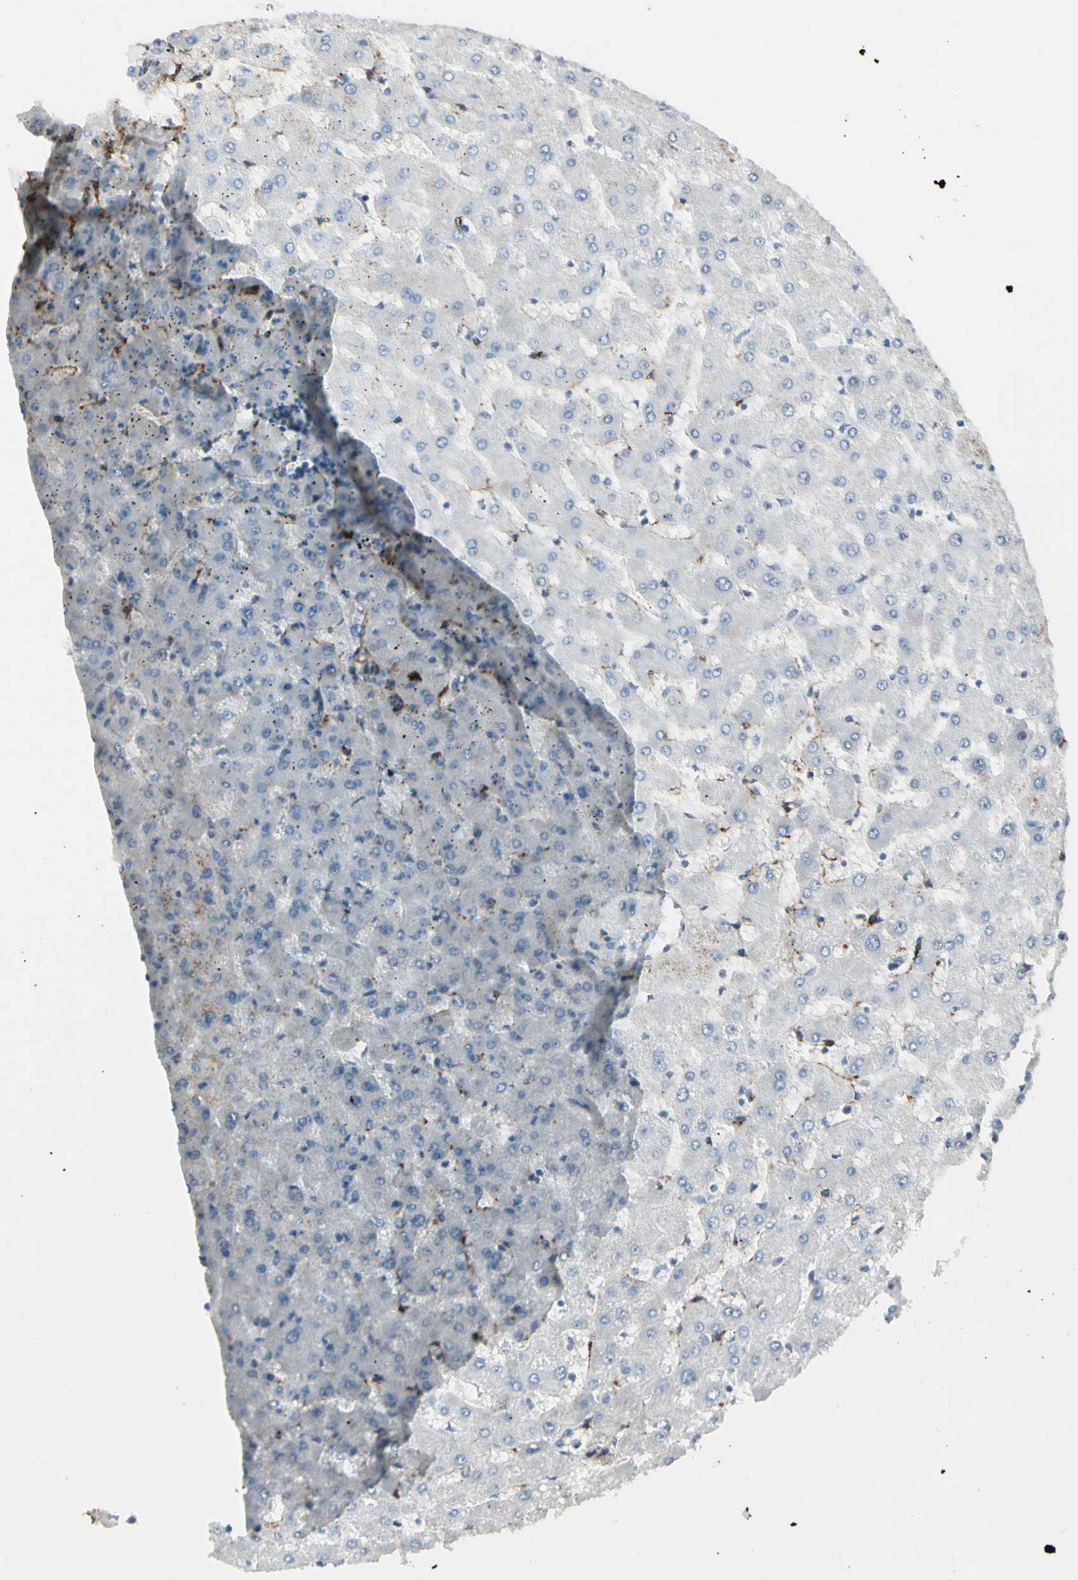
{"staining": {"intensity": "negative", "quantity": "none", "location": "none"}, "tissue": "liver", "cell_type": "Cholangiocytes", "image_type": "normal", "snomed": [{"axis": "morphology", "description": "Normal tissue, NOS"}, {"axis": "topography", "description": "Liver"}], "caption": "Cholangiocytes are negative for protein expression in unremarkable human liver. (DAB (3,3'-diaminobenzidine) immunohistochemistry (IHC) with hematoxylin counter stain).", "gene": "CACNA2D1", "patient": {"sex": "female", "age": 63}}